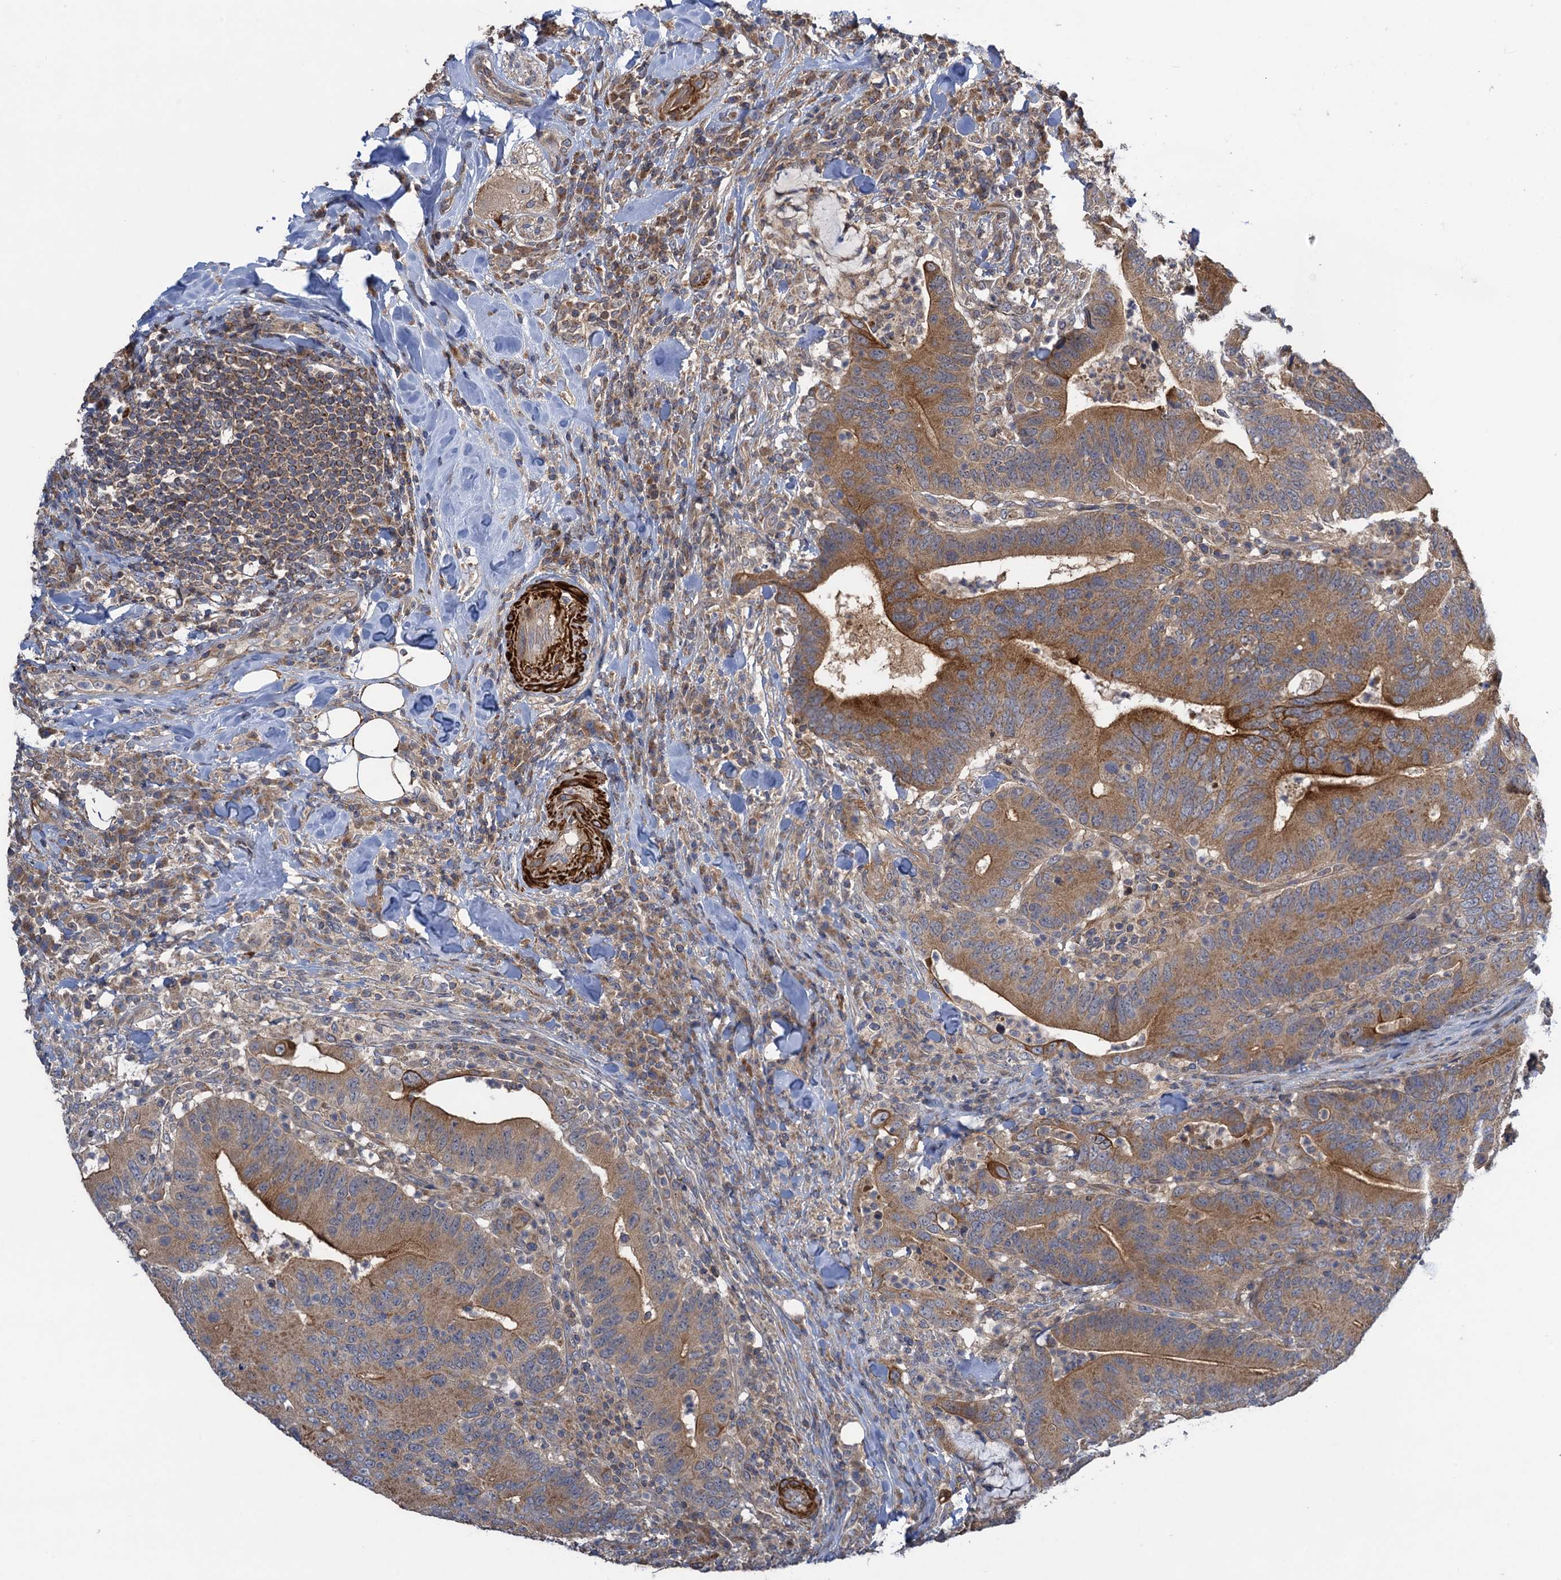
{"staining": {"intensity": "moderate", "quantity": ">75%", "location": "cytoplasmic/membranous"}, "tissue": "colorectal cancer", "cell_type": "Tumor cells", "image_type": "cancer", "snomed": [{"axis": "morphology", "description": "Adenocarcinoma, NOS"}, {"axis": "topography", "description": "Colon"}], "caption": "This photomicrograph exhibits IHC staining of colorectal cancer (adenocarcinoma), with medium moderate cytoplasmic/membranous positivity in about >75% of tumor cells.", "gene": "WDR88", "patient": {"sex": "female", "age": 66}}